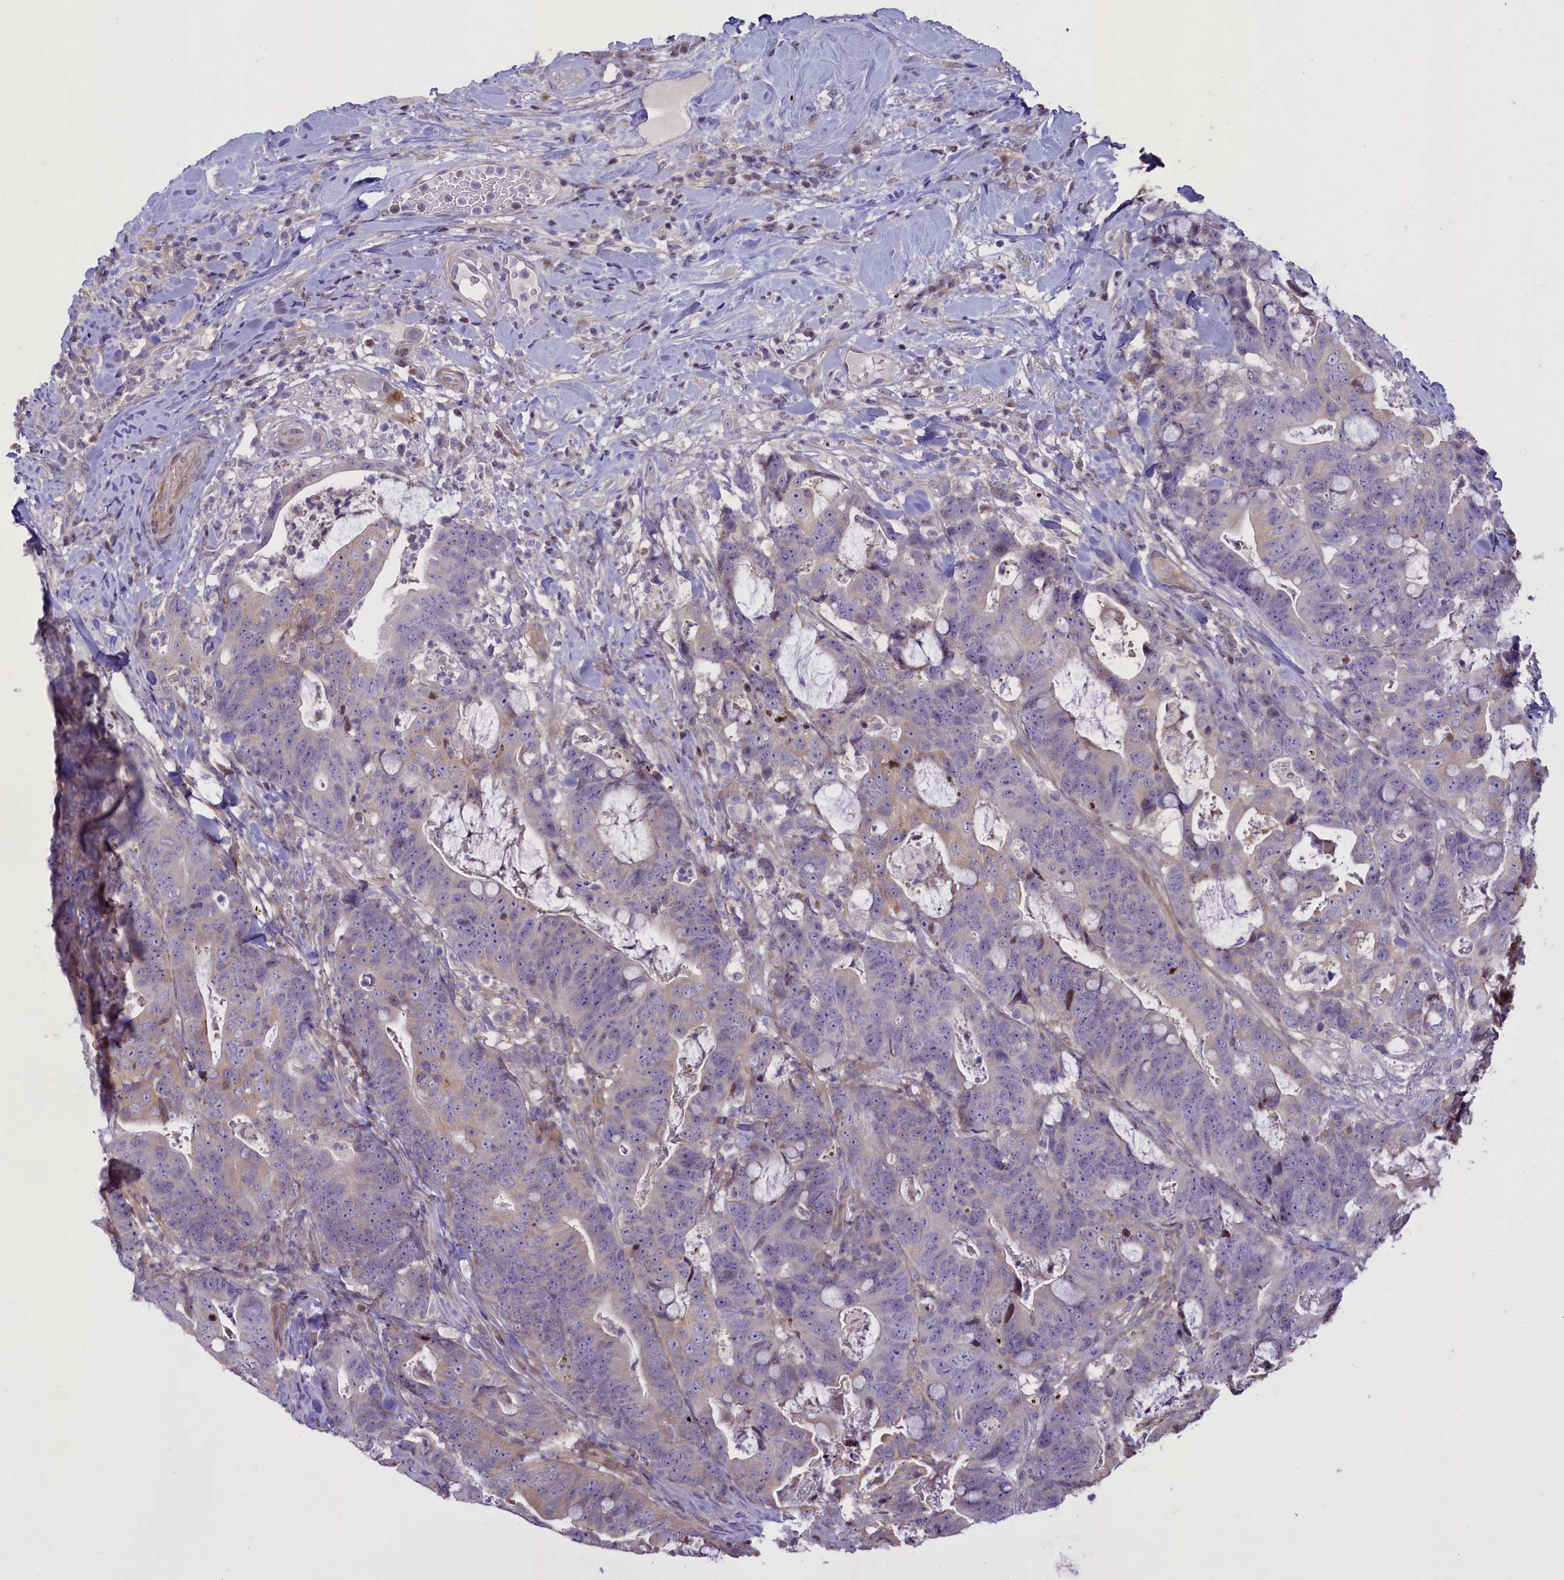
{"staining": {"intensity": "negative", "quantity": "none", "location": "none"}, "tissue": "colorectal cancer", "cell_type": "Tumor cells", "image_type": "cancer", "snomed": [{"axis": "morphology", "description": "Adenocarcinoma, NOS"}, {"axis": "topography", "description": "Colon"}], "caption": "Protein analysis of adenocarcinoma (colorectal) demonstrates no significant expression in tumor cells.", "gene": "MAN2C1", "patient": {"sex": "female", "age": 82}}